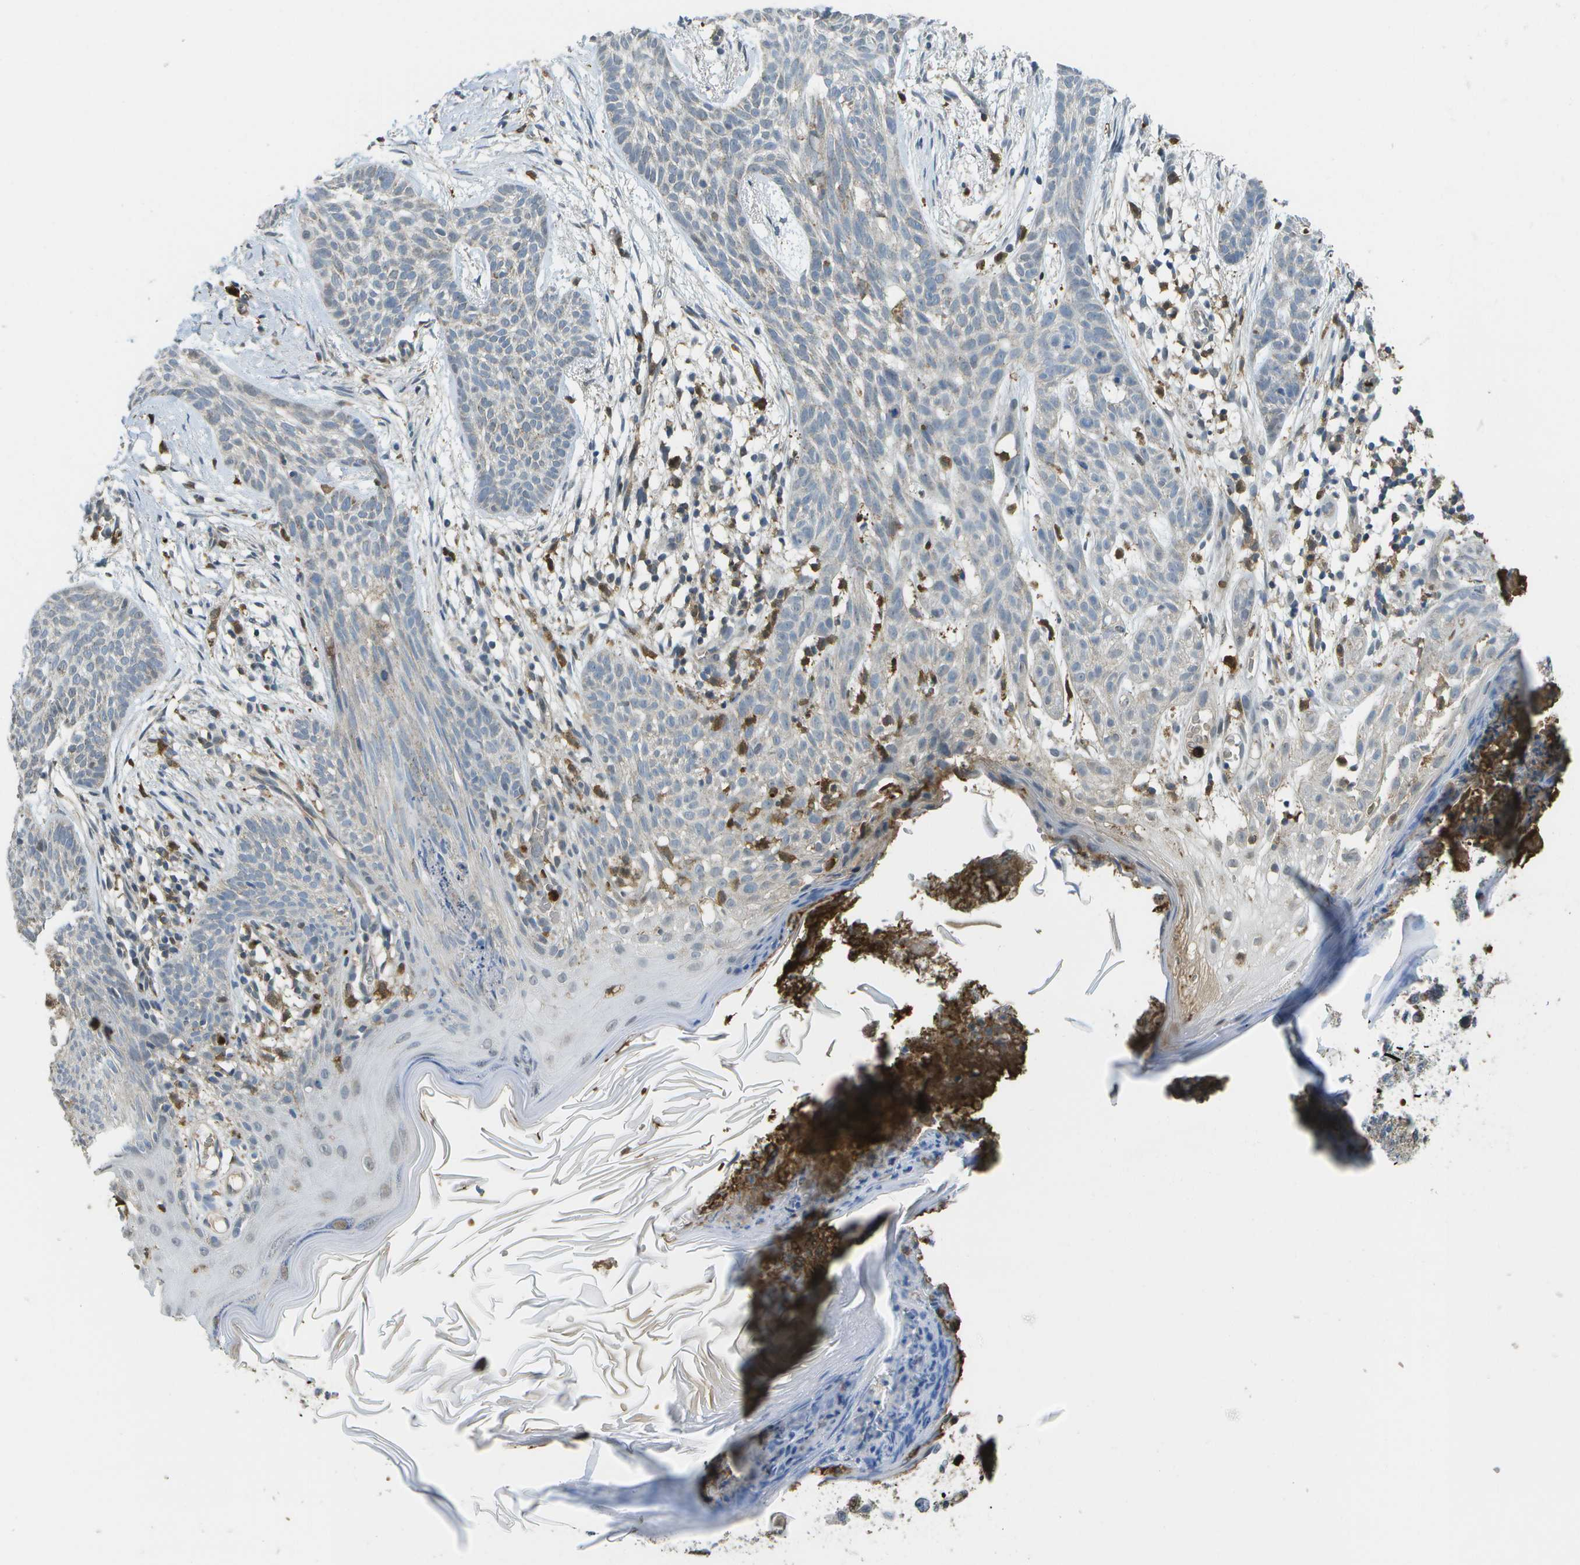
{"staining": {"intensity": "negative", "quantity": "none", "location": "none"}, "tissue": "skin cancer", "cell_type": "Tumor cells", "image_type": "cancer", "snomed": [{"axis": "morphology", "description": "Basal cell carcinoma"}, {"axis": "topography", "description": "Skin"}], "caption": "DAB (3,3'-diaminobenzidine) immunohistochemical staining of skin cancer (basal cell carcinoma) exhibits no significant expression in tumor cells.", "gene": "CACHD1", "patient": {"sex": "female", "age": 59}}